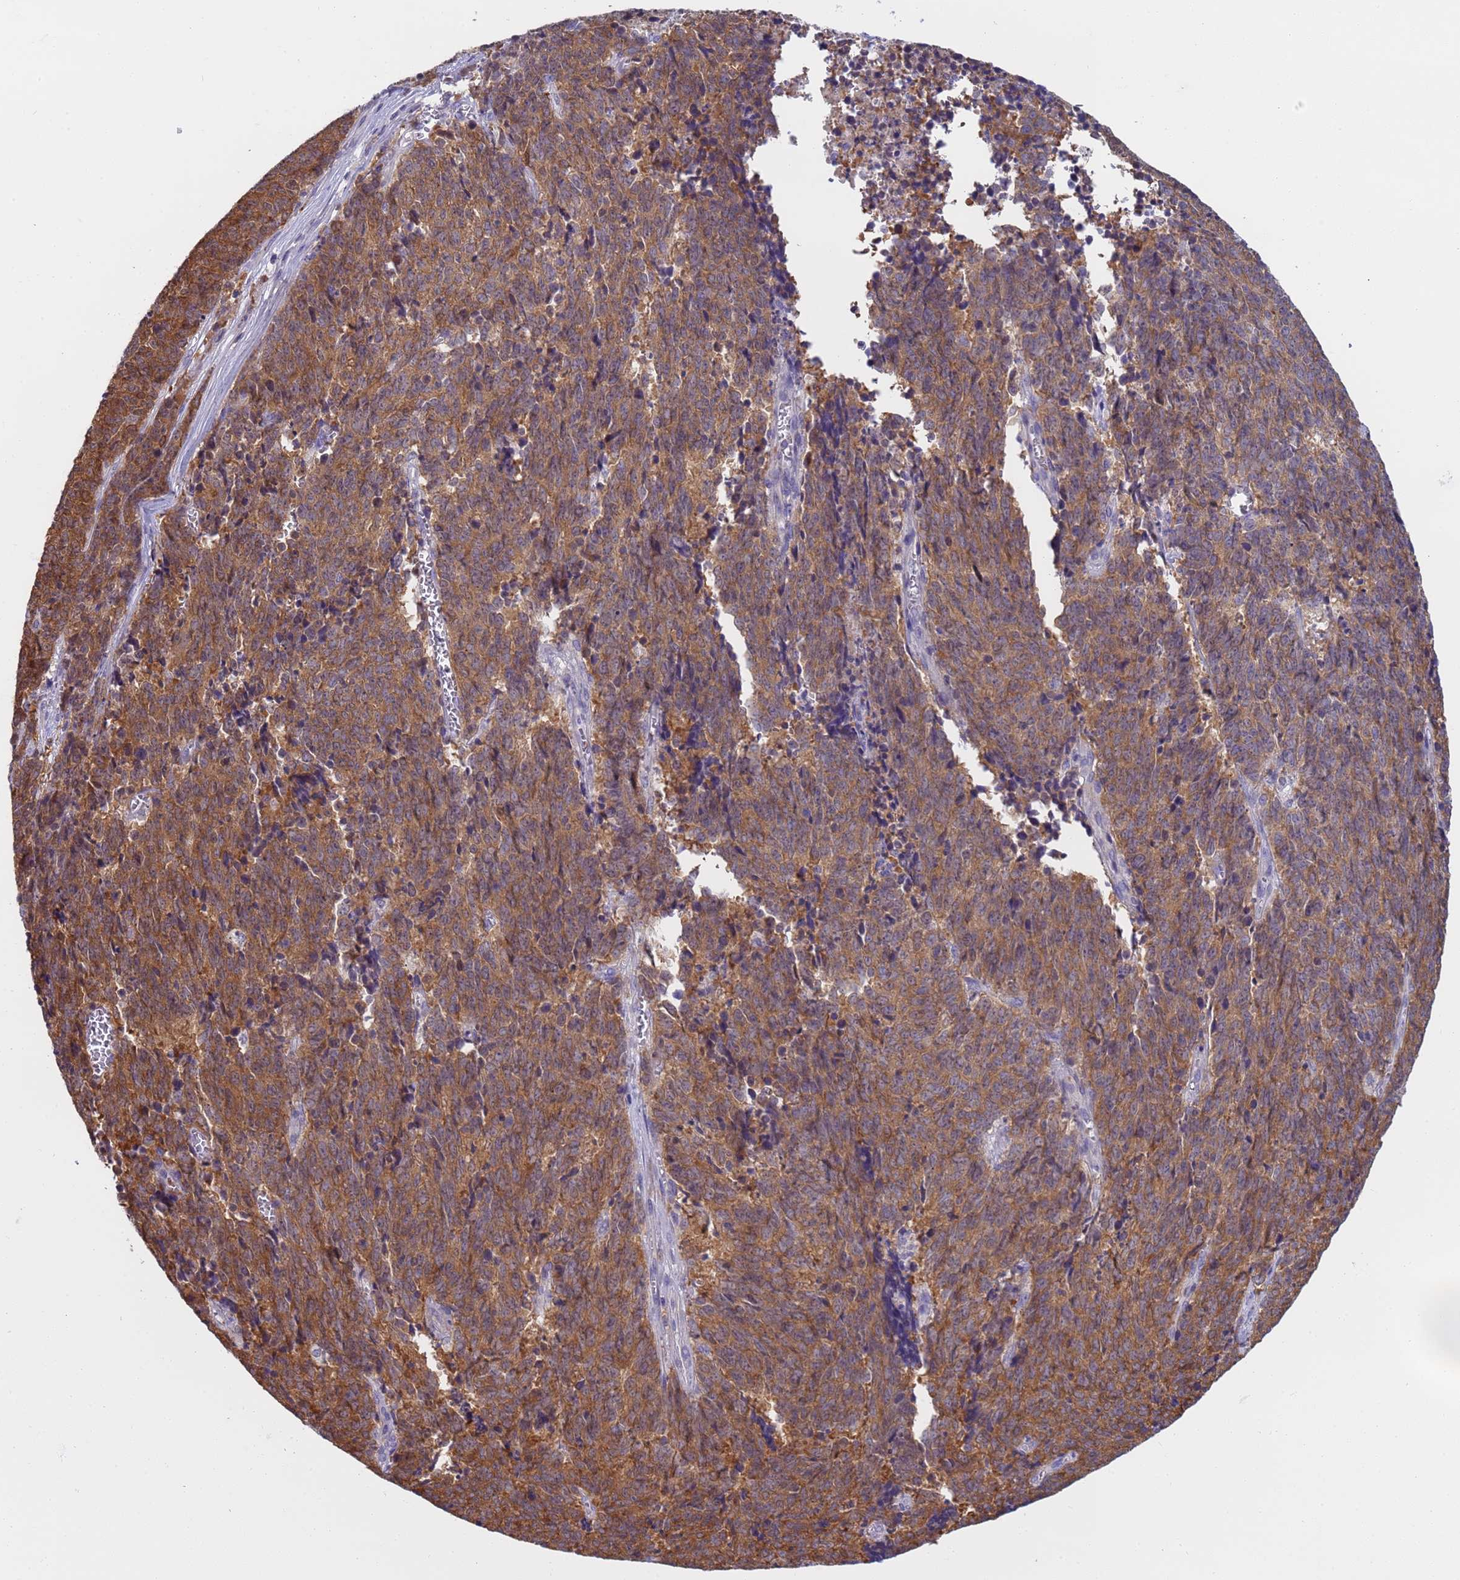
{"staining": {"intensity": "moderate", "quantity": ">75%", "location": "cytoplasmic/membranous"}, "tissue": "cervical cancer", "cell_type": "Tumor cells", "image_type": "cancer", "snomed": [{"axis": "morphology", "description": "Squamous cell carcinoma, NOS"}, {"axis": "topography", "description": "Cervix"}], "caption": "Immunohistochemical staining of squamous cell carcinoma (cervical) shows medium levels of moderate cytoplasmic/membranous protein expression in approximately >75% of tumor cells.", "gene": "CAPN7", "patient": {"sex": "female", "age": 29}}